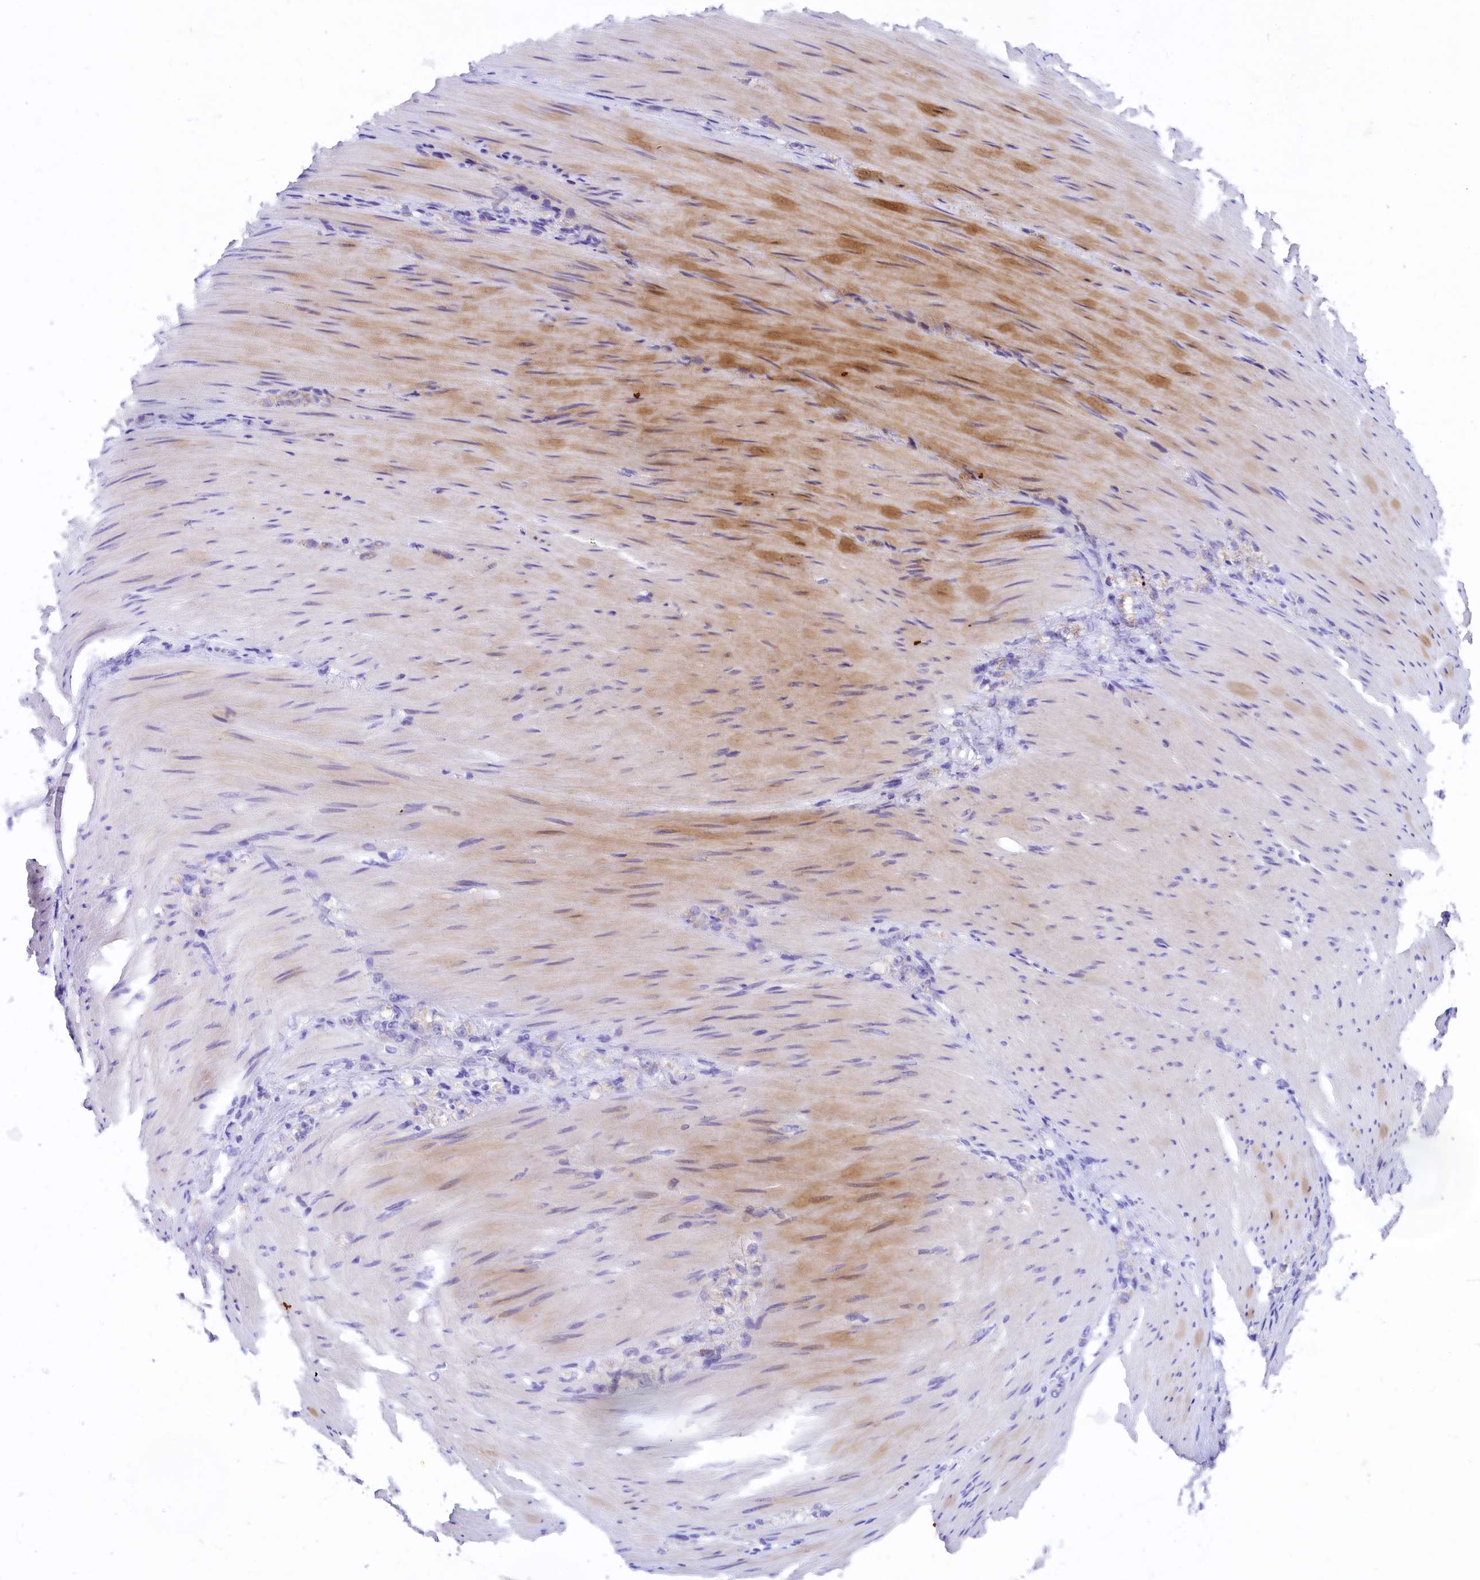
{"staining": {"intensity": "negative", "quantity": "none", "location": "none"}, "tissue": "stomach cancer", "cell_type": "Tumor cells", "image_type": "cancer", "snomed": [{"axis": "morphology", "description": "Normal tissue, NOS"}, {"axis": "morphology", "description": "Adenocarcinoma, NOS"}, {"axis": "topography", "description": "Stomach"}], "caption": "An image of stomach adenocarcinoma stained for a protein exhibits no brown staining in tumor cells.", "gene": "PMPCB", "patient": {"sex": "male", "age": 82}}